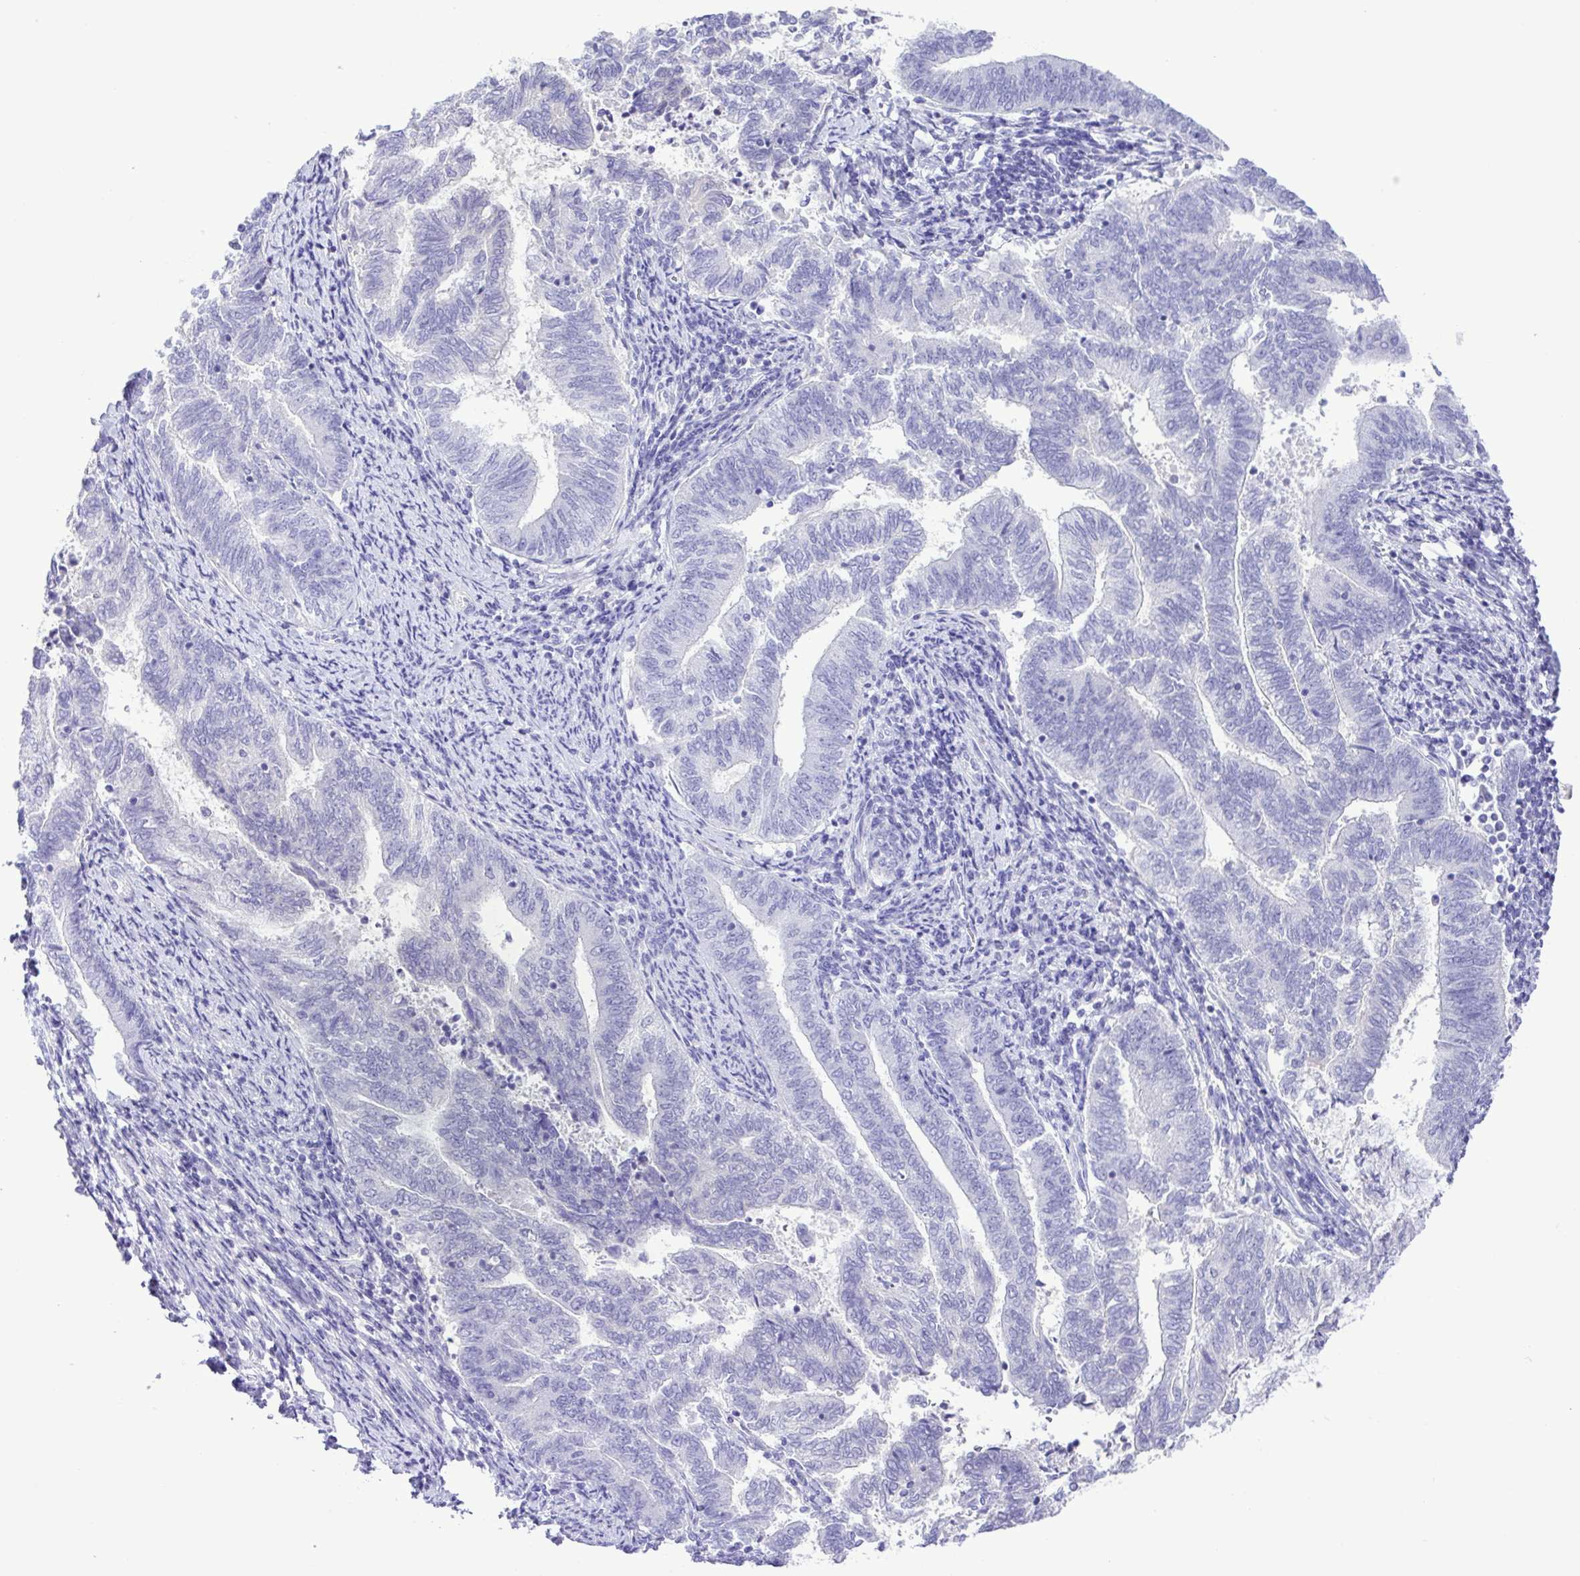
{"staining": {"intensity": "negative", "quantity": "none", "location": "none"}, "tissue": "endometrial cancer", "cell_type": "Tumor cells", "image_type": "cancer", "snomed": [{"axis": "morphology", "description": "Adenocarcinoma, NOS"}, {"axis": "topography", "description": "Endometrium"}], "caption": "Immunohistochemistry (IHC) histopathology image of neoplastic tissue: human adenocarcinoma (endometrial) stained with DAB shows no significant protein staining in tumor cells.", "gene": "SYT1", "patient": {"sex": "female", "age": 65}}